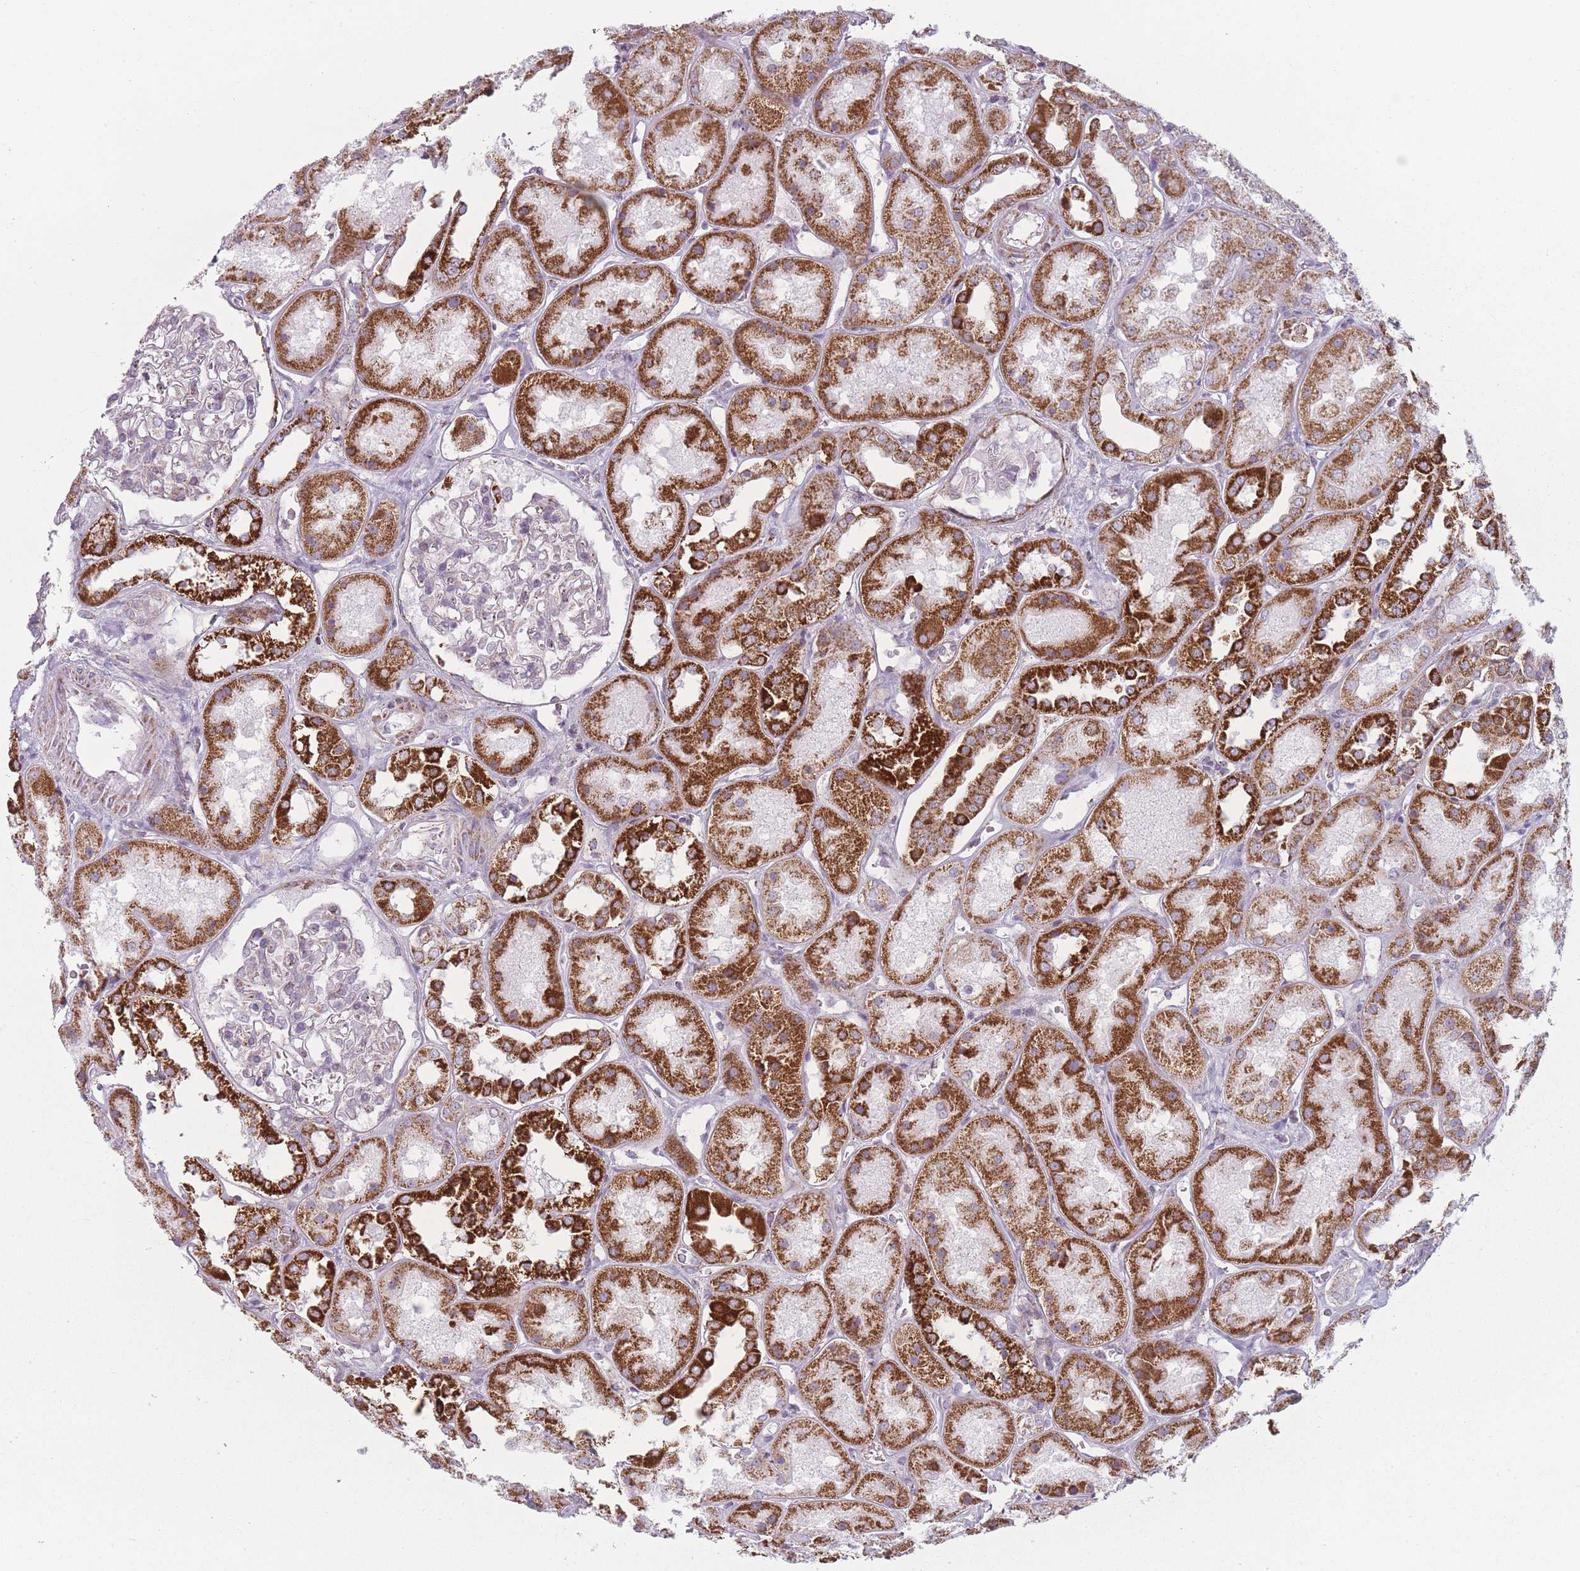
{"staining": {"intensity": "negative", "quantity": "none", "location": "none"}, "tissue": "kidney", "cell_type": "Cells in glomeruli", "image_type": "normal", "snomed": [{"axis": "morphology", "description": "Normal tissue, NOS"}, {"axis": "topography", "description": "Kidney"}], "caption": "Protein analysis of normal kidney exhibits no significant positivity in cells in glomeruli.", "gene": "DCHS1", "patient": {"sex": "male", "age": 70}}